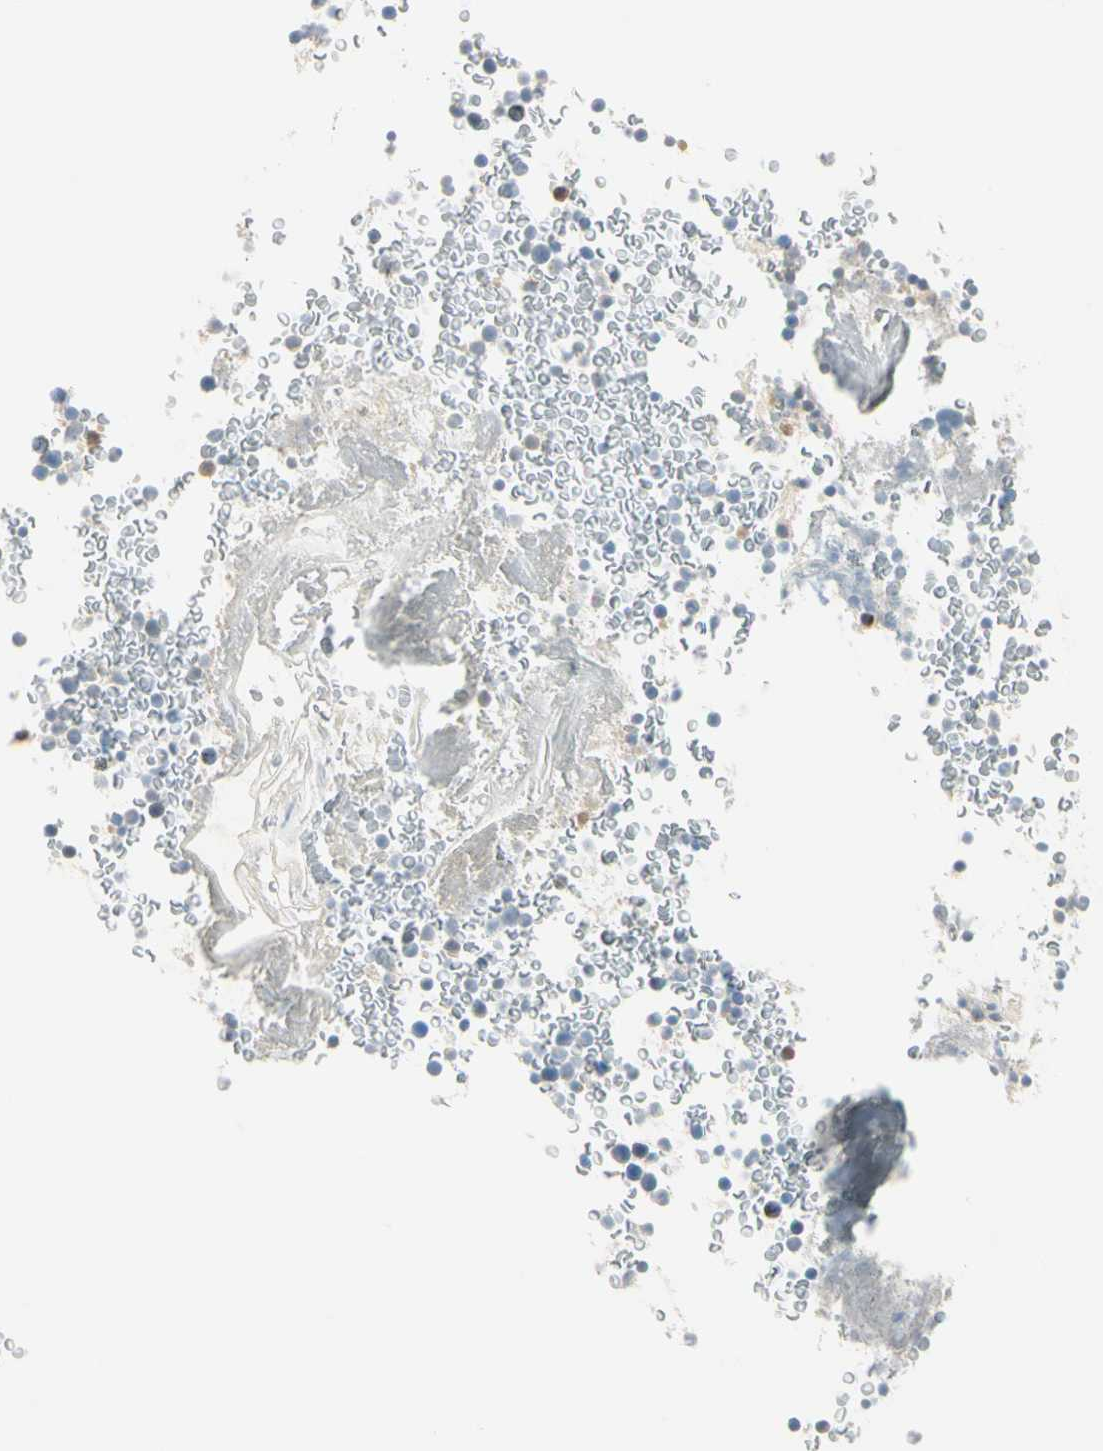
{"staining": {"intensity": "negative", "quantity": "none", "location": "none"}, "tissue": "bone marrow", "cell_type": "Hematopoietic cells", "image_type": "normal", "snomed": [{"axis": "morphology", "description": "Normal tissue, NOS"}, {"axis": "topography", "description": "Bone marrow"}], "caption": "Immunohistochemical staining of unremarkable human bone marrow exhibits no significant positivity in hematopoietic cells.", "gene": "ADGRA3", "patient": {"sex": "male"}}